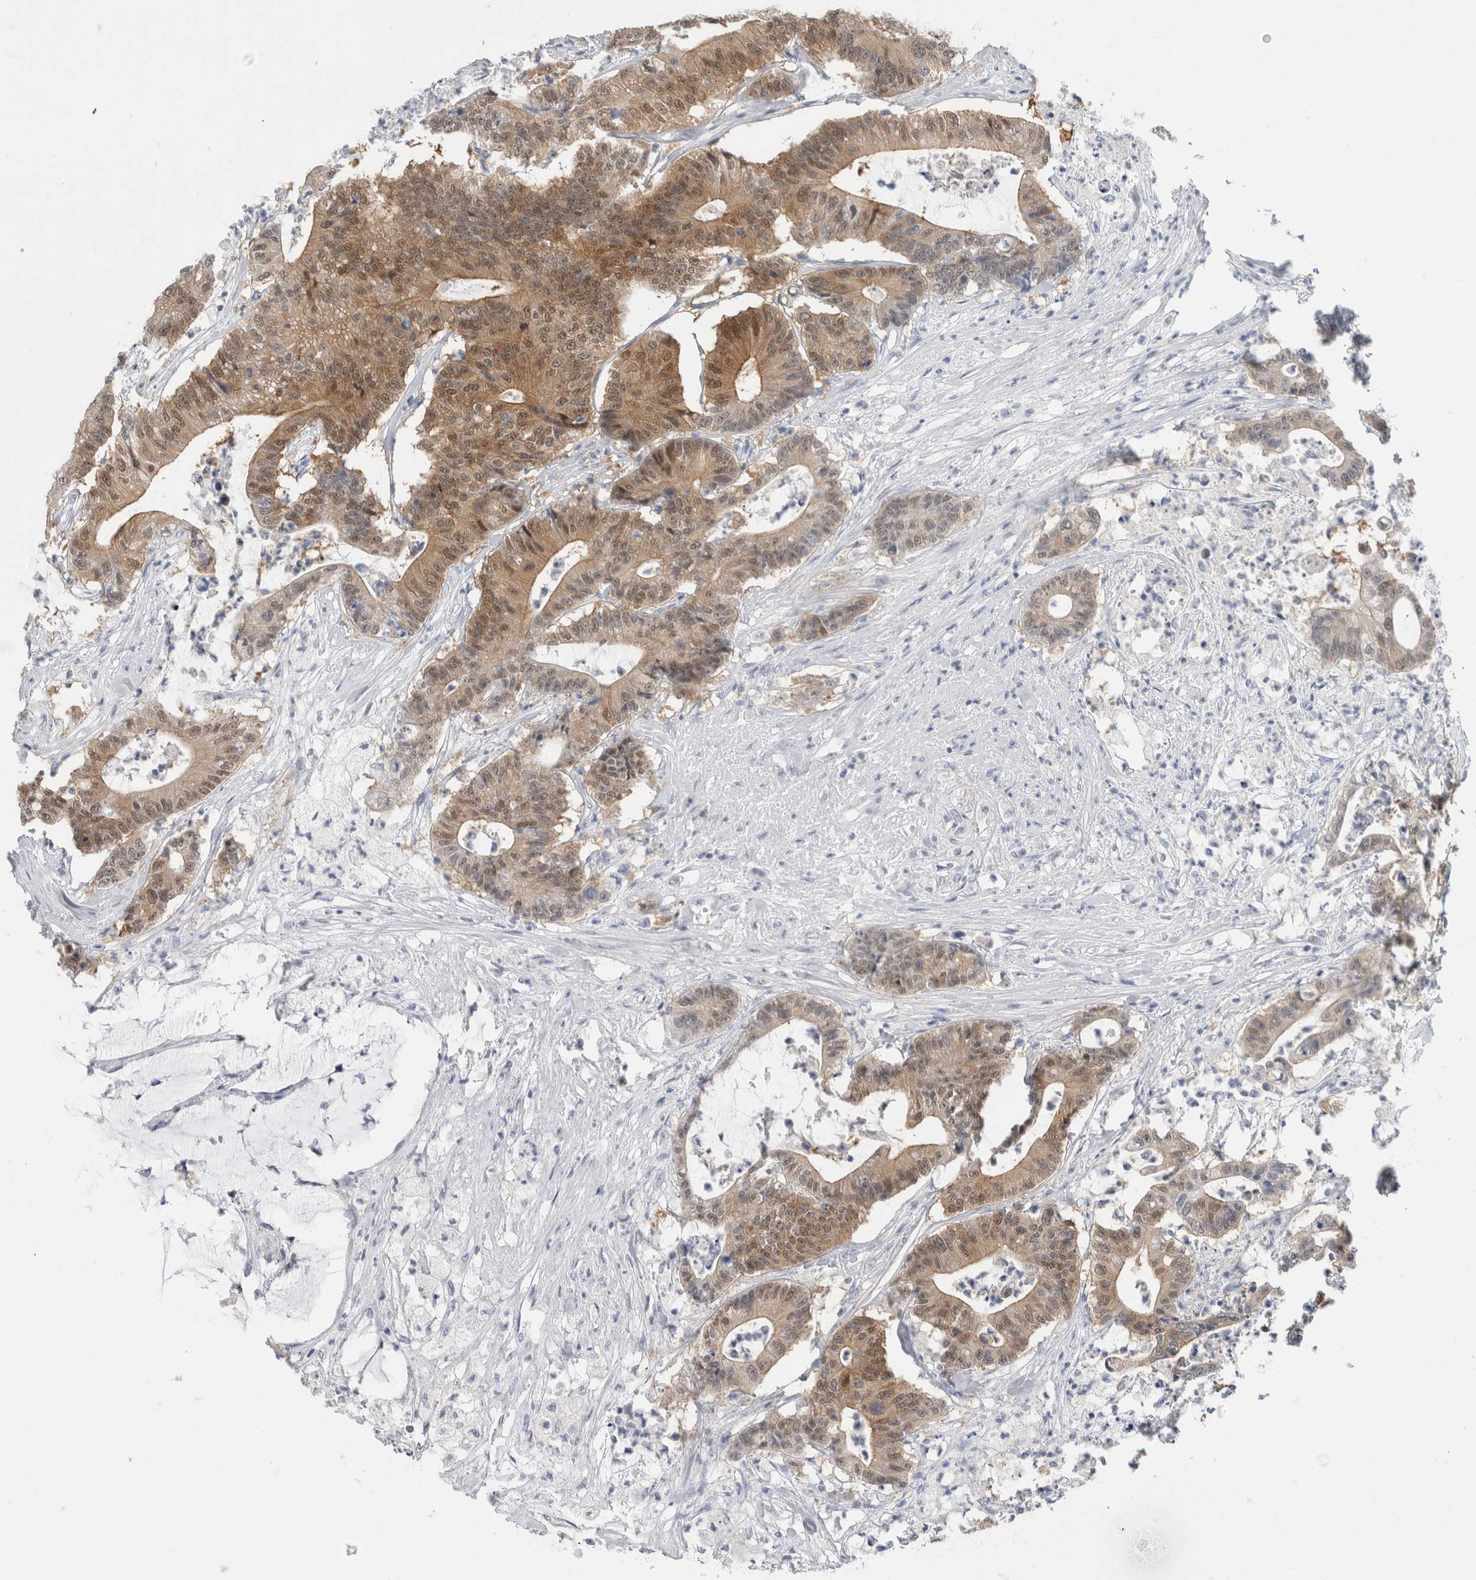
{"staining": {"intensity": "moderate", "quantity": ">75%", "location": "cytoplasmic/membranous,nuclear"}, "tissue": "colorectal cancer", "cell_type": "Tumor cells", "image_type": "cancer", "snomed": [{"axis": "morphology", "description": "Adenocarcinoma, NOS"}, {"axis": "topography", "description": "Colon"}], "caption": "This micrograph displays colorectal cancer (adenocarcinoma) stained with immunohistochemistry to label a protein in brown. The cytoplasmic/membranous and nuclear of tumor cells show moderate positivity for the protein. Nuclei are counter-stained blue.", "gene": "CASP6", "patient": {"sex": "female", "age": 84}}